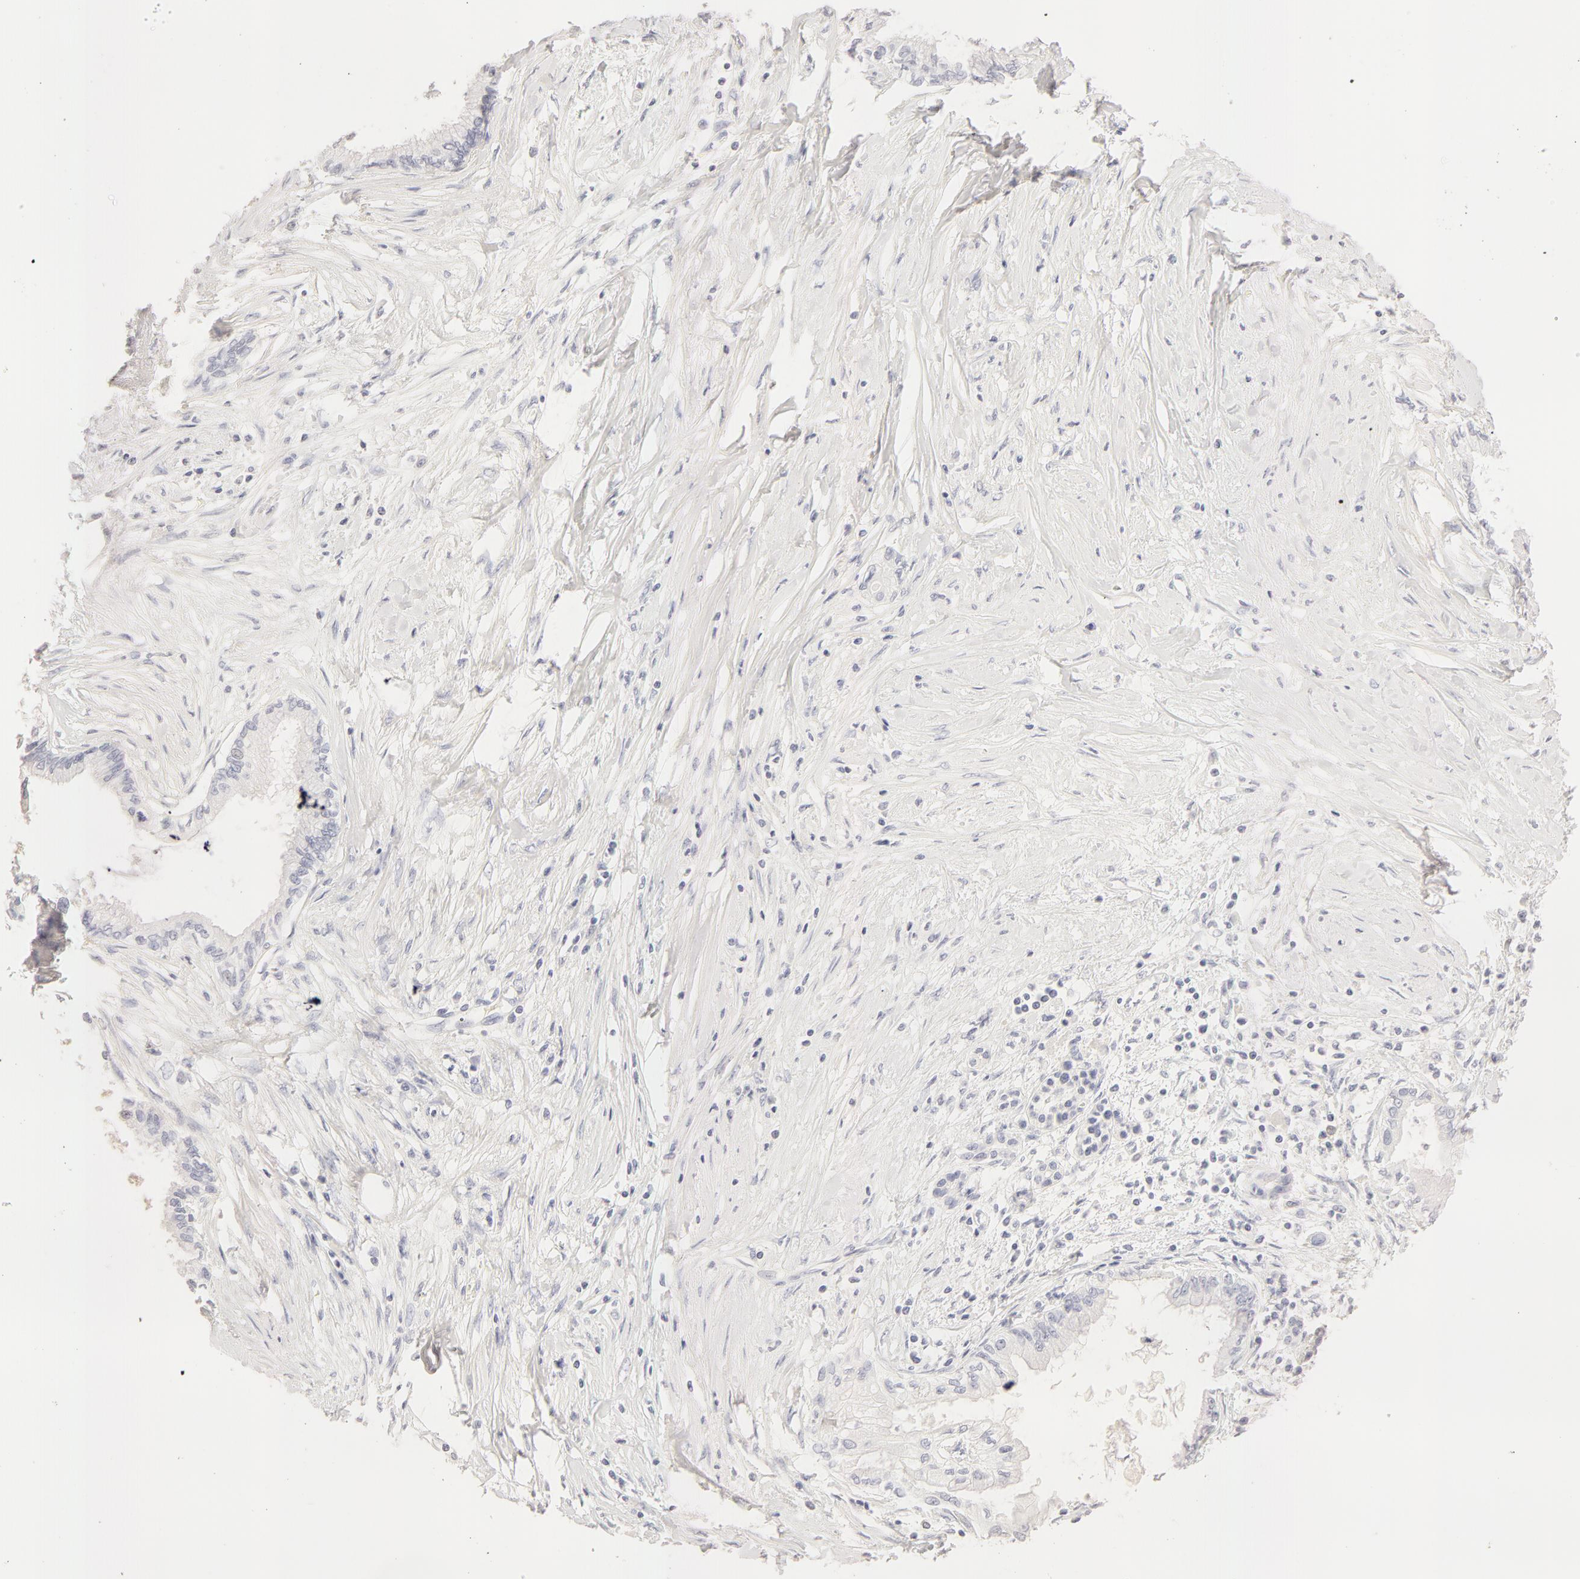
{"staining": {"intensity": "negative", "quantity": "none", "location": "none"}, "tissue": "pancreatic cancer", "cell_type": "Tumor cells", "image_type": "cancer", "snomed": [{"axis": "morphology", "description": "Adenocarcinoma, NOS"}, {"axis": "topography", "description": "Pancreas"}], "caption": "Pancreatic adenocarcinoma was stained to show a protein in brown. There is no significant positivity in tumor cells.", "gene": "LGALS7B", "patient": {"sex": "female", "age": 64}}